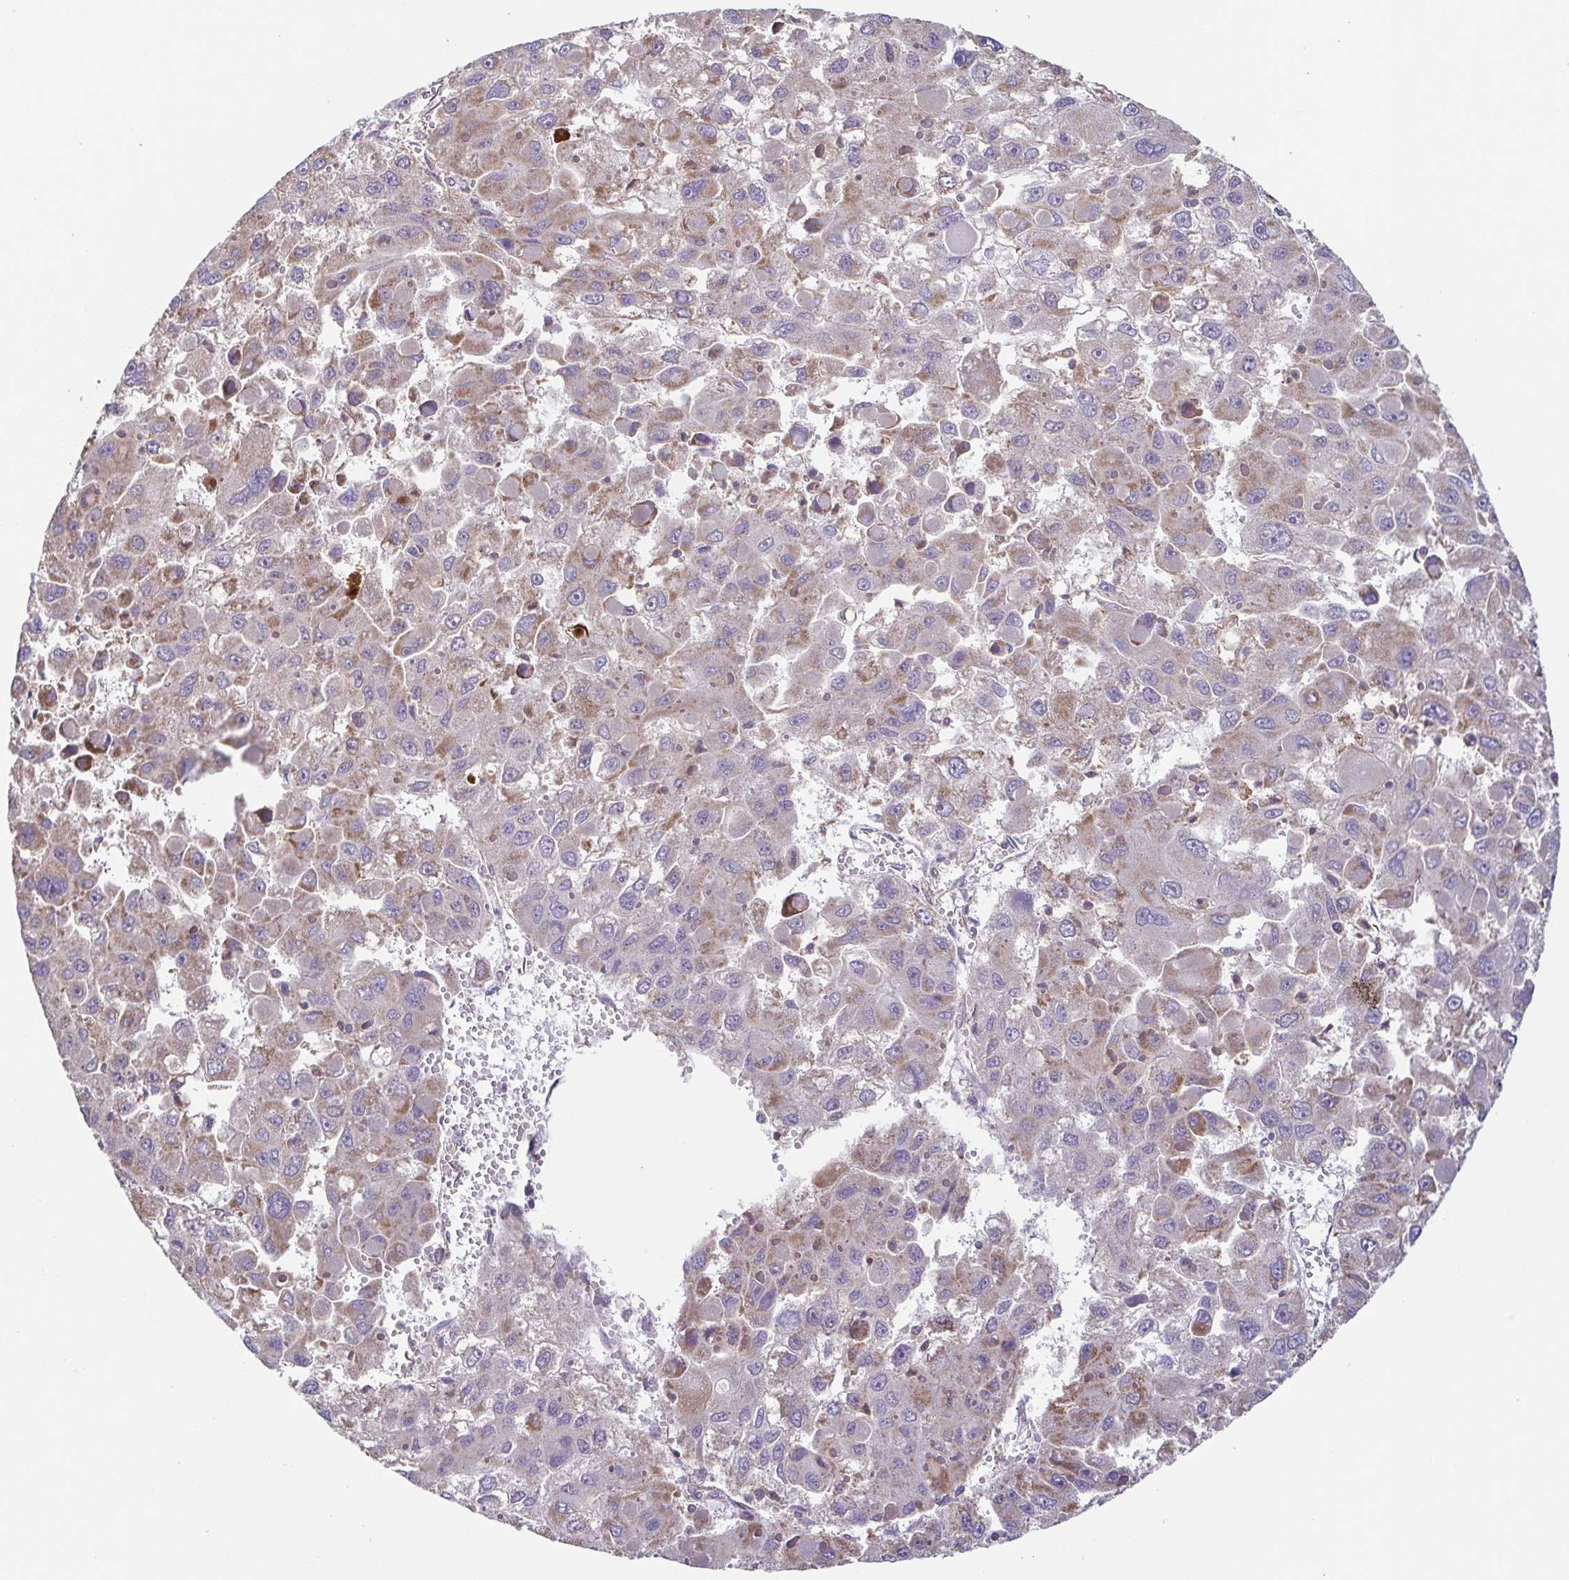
{"staining": {"intensity": "moderate", "quantity": "<25%", "location": "cytoplasmic/membranous"}, "tissue": "liver cancer", "cell_type": "Tumor cells", "image_type": "cancer", "snomed": [{"axis": "morphology", "description": "Carcinoma, Hepatocellular, NOS"}, {"axis": "topography", "description": "Liver"}], "caption": "Liver hepatocellular carcinoma stained for a protein (brown) exhibits moderate cytoplasmic/membranous positive positivity in approximately <25% of tumor cells.", "gene": "DIP2B", "patient": {"sex": "female", "age": 41}}